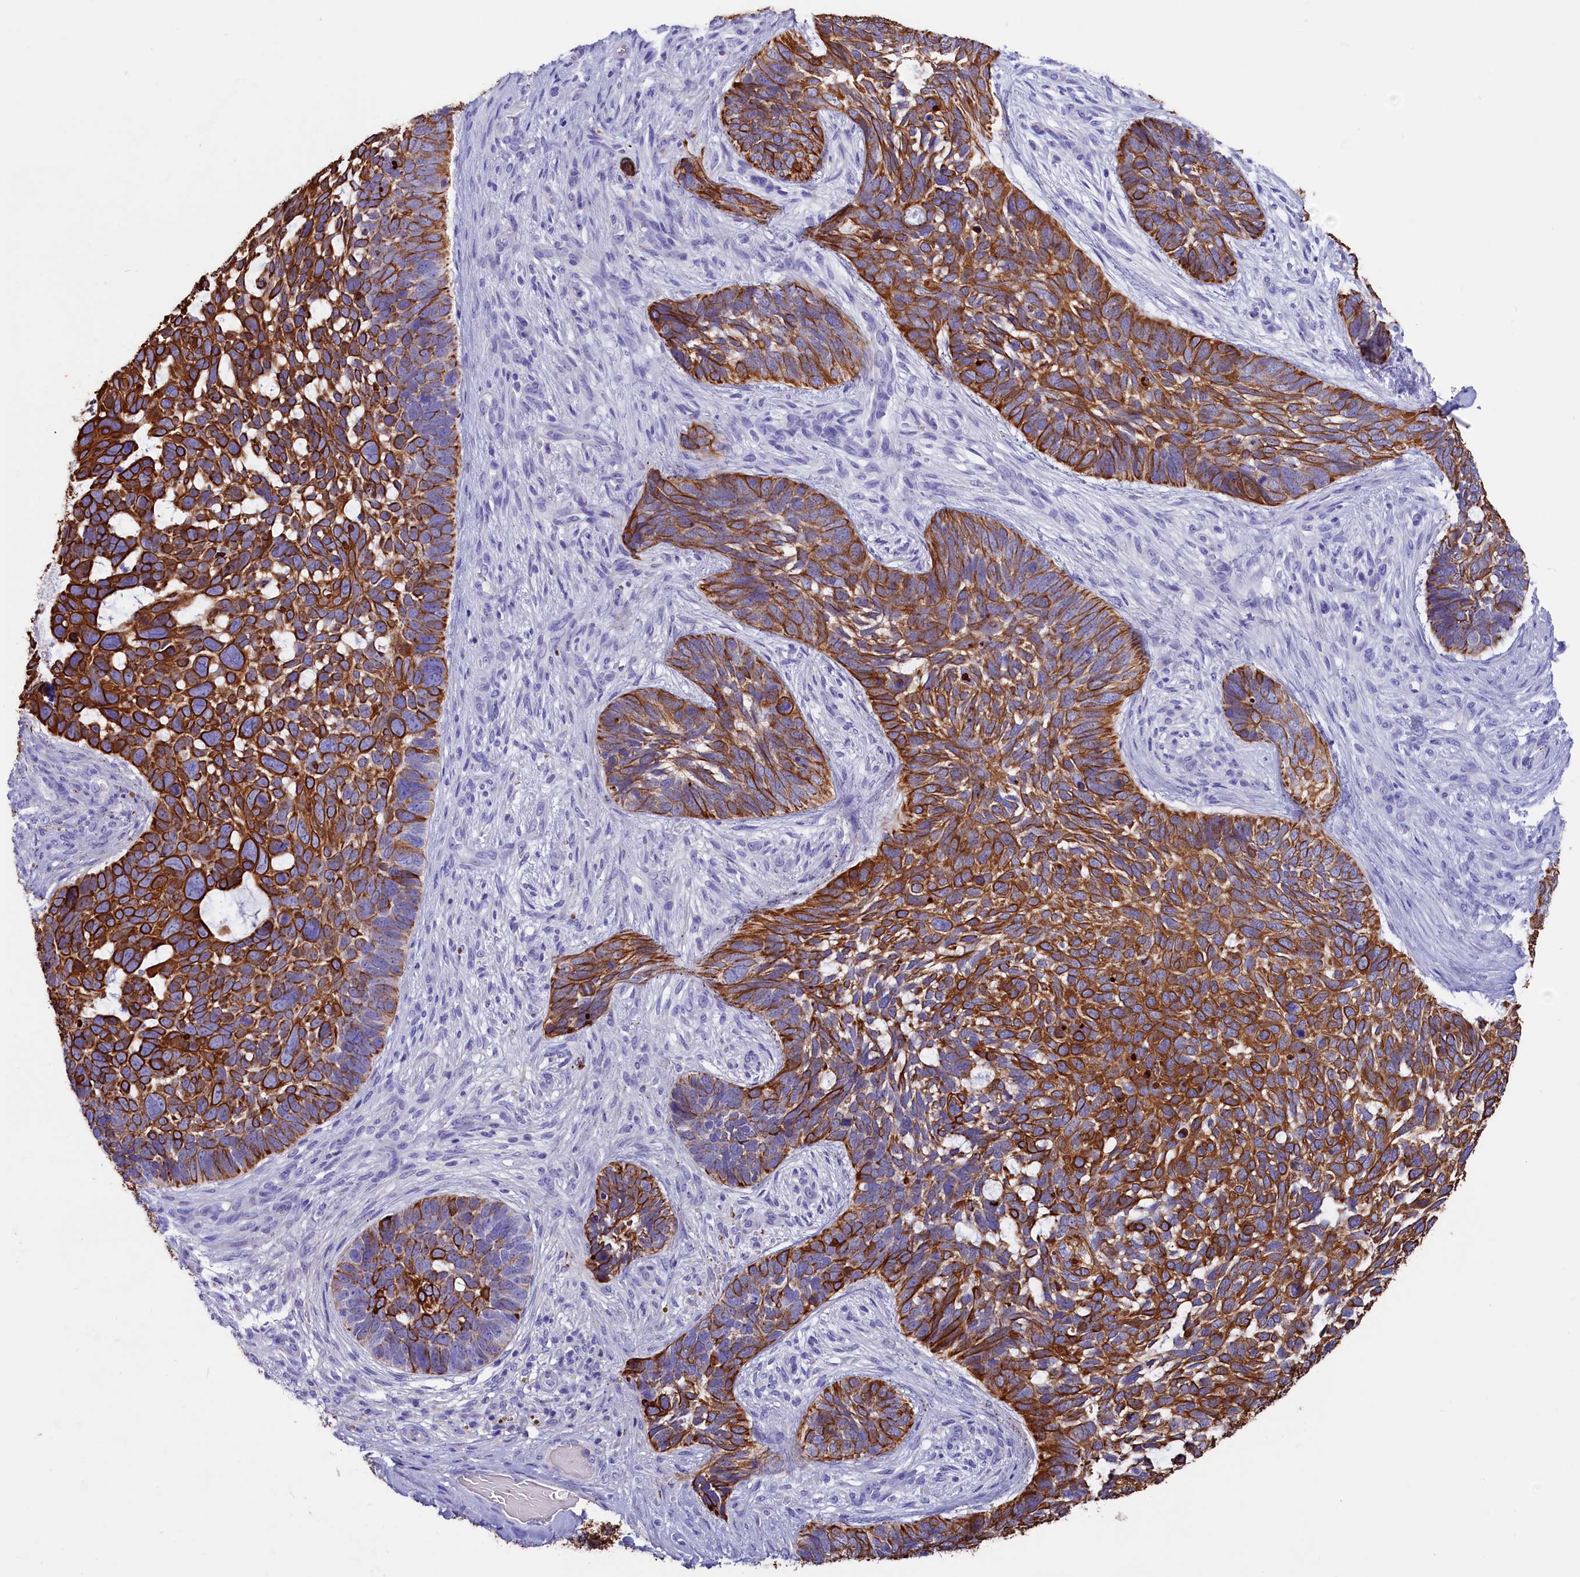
{"staining": {"intensity": "strong", "quantity": ">75%", "location": "cytoplasmic/membranous"}, "tissue": "skin cancer", "cell_type": "Tumor cells", "image_type": "cancer", "snomed": [{"axis": "morphology", "description": "Basal cell carcinoma"}, {"axis": "topography", "description": "Skin"}], "caption": "There is high levels of strong cytoplasmic/membranous expression in tumor cells of skin basal cell carcinoma, as demonstrated by immunohistochemical staining (brown color).", "gene": "SULT2A1", "patient": {"sex": "male", "age": 88}}